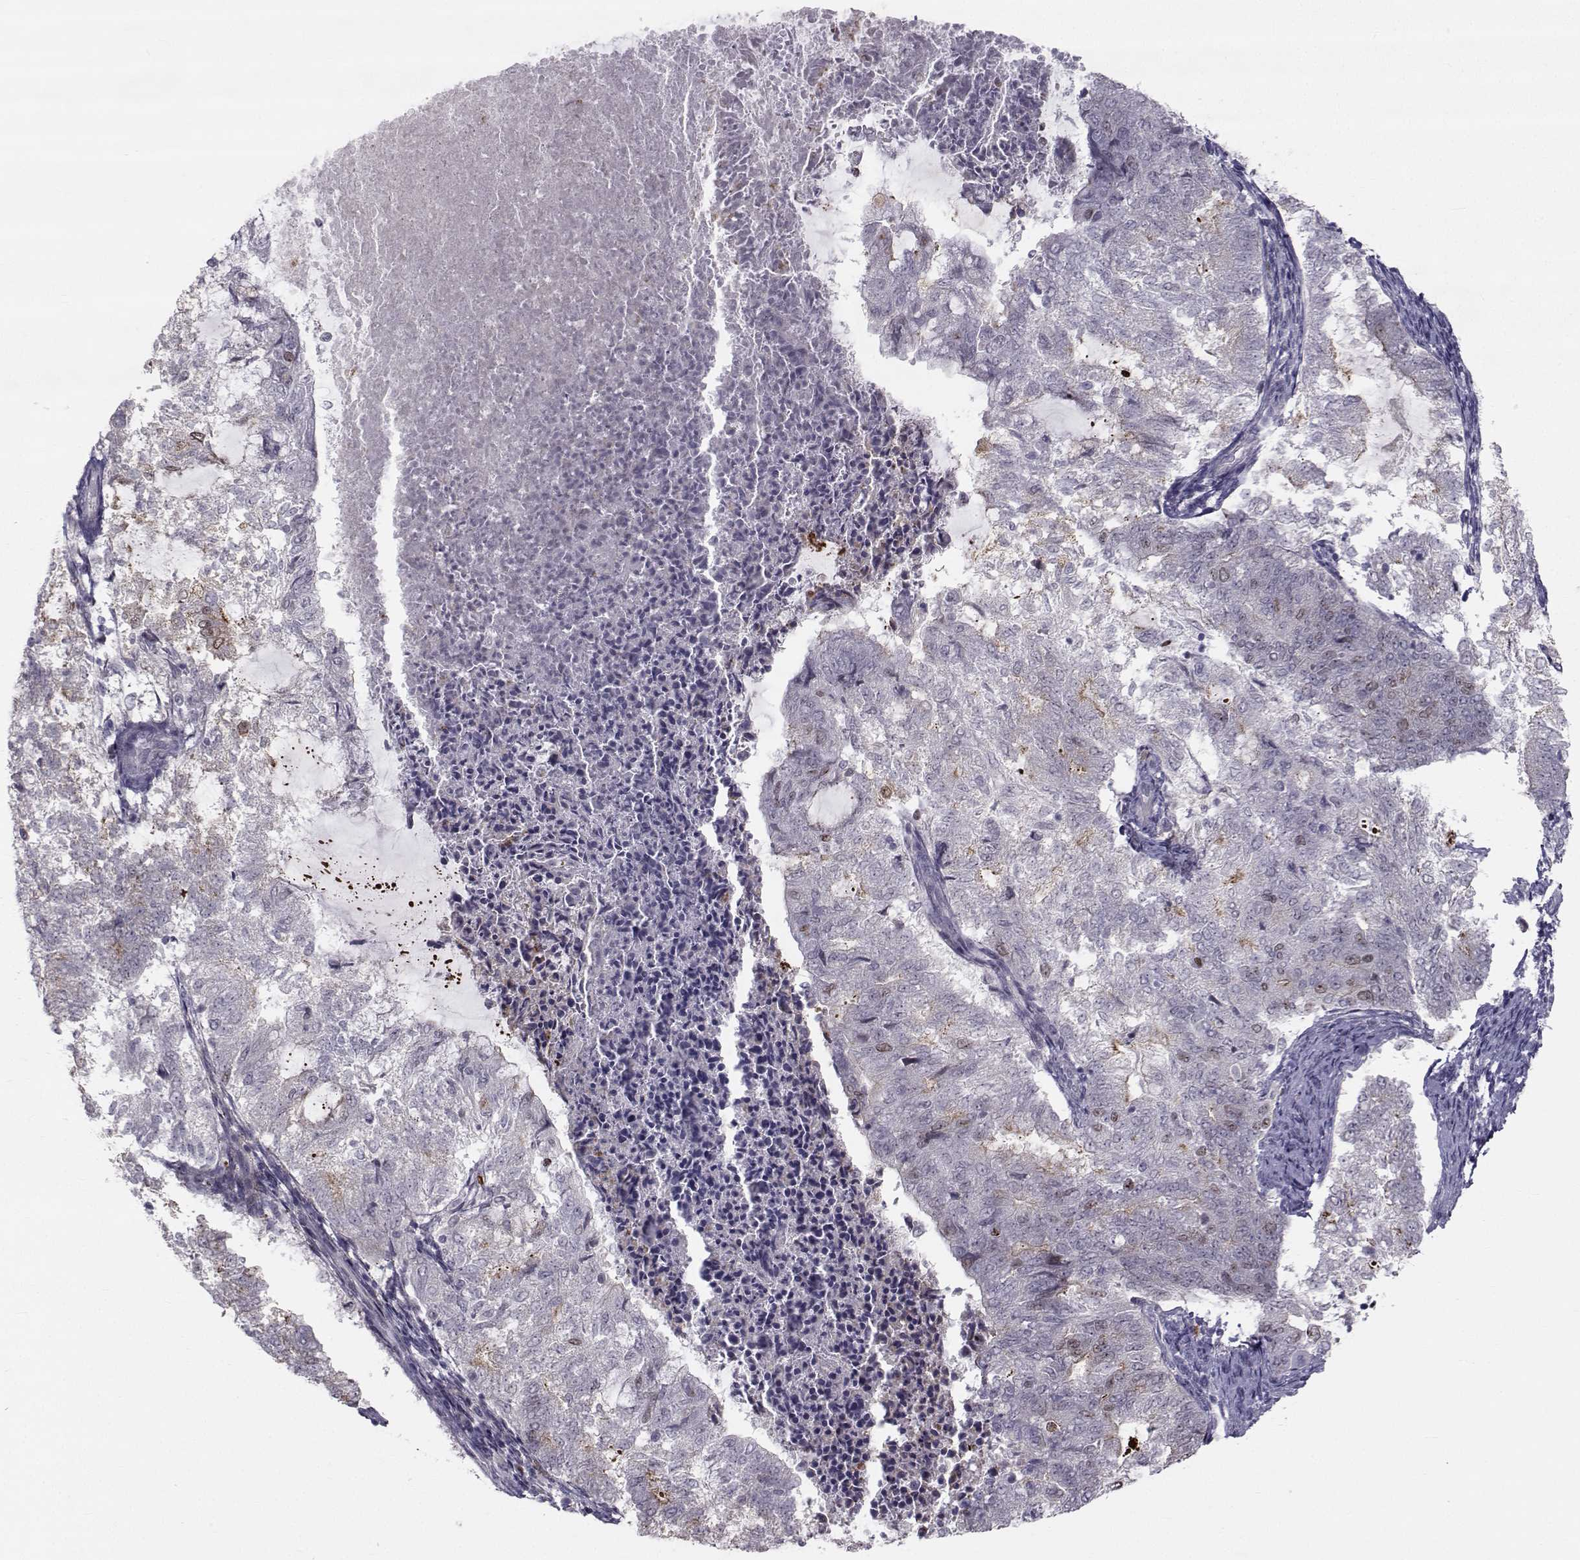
{"staining": {"intensity": "weak", "quantity": "<25%", "location": "nuclear"}, "tissue": "endometrial cancer", "cell_type": "Tumor cells", "image_type": "cancer", "snomed": [{"axis": "morphology", "description": "Adenocarcinoma, NOS"}, {"axis": "topography", "description": "Endometrium"}], "caption": "This is an immunohistochemistry micrograph of human endometrial cancer (adenocarcinoma). There is no positivity in tumor cells.", "gene": "LRP8", "patient": {"sex": "female", "age": 65}}